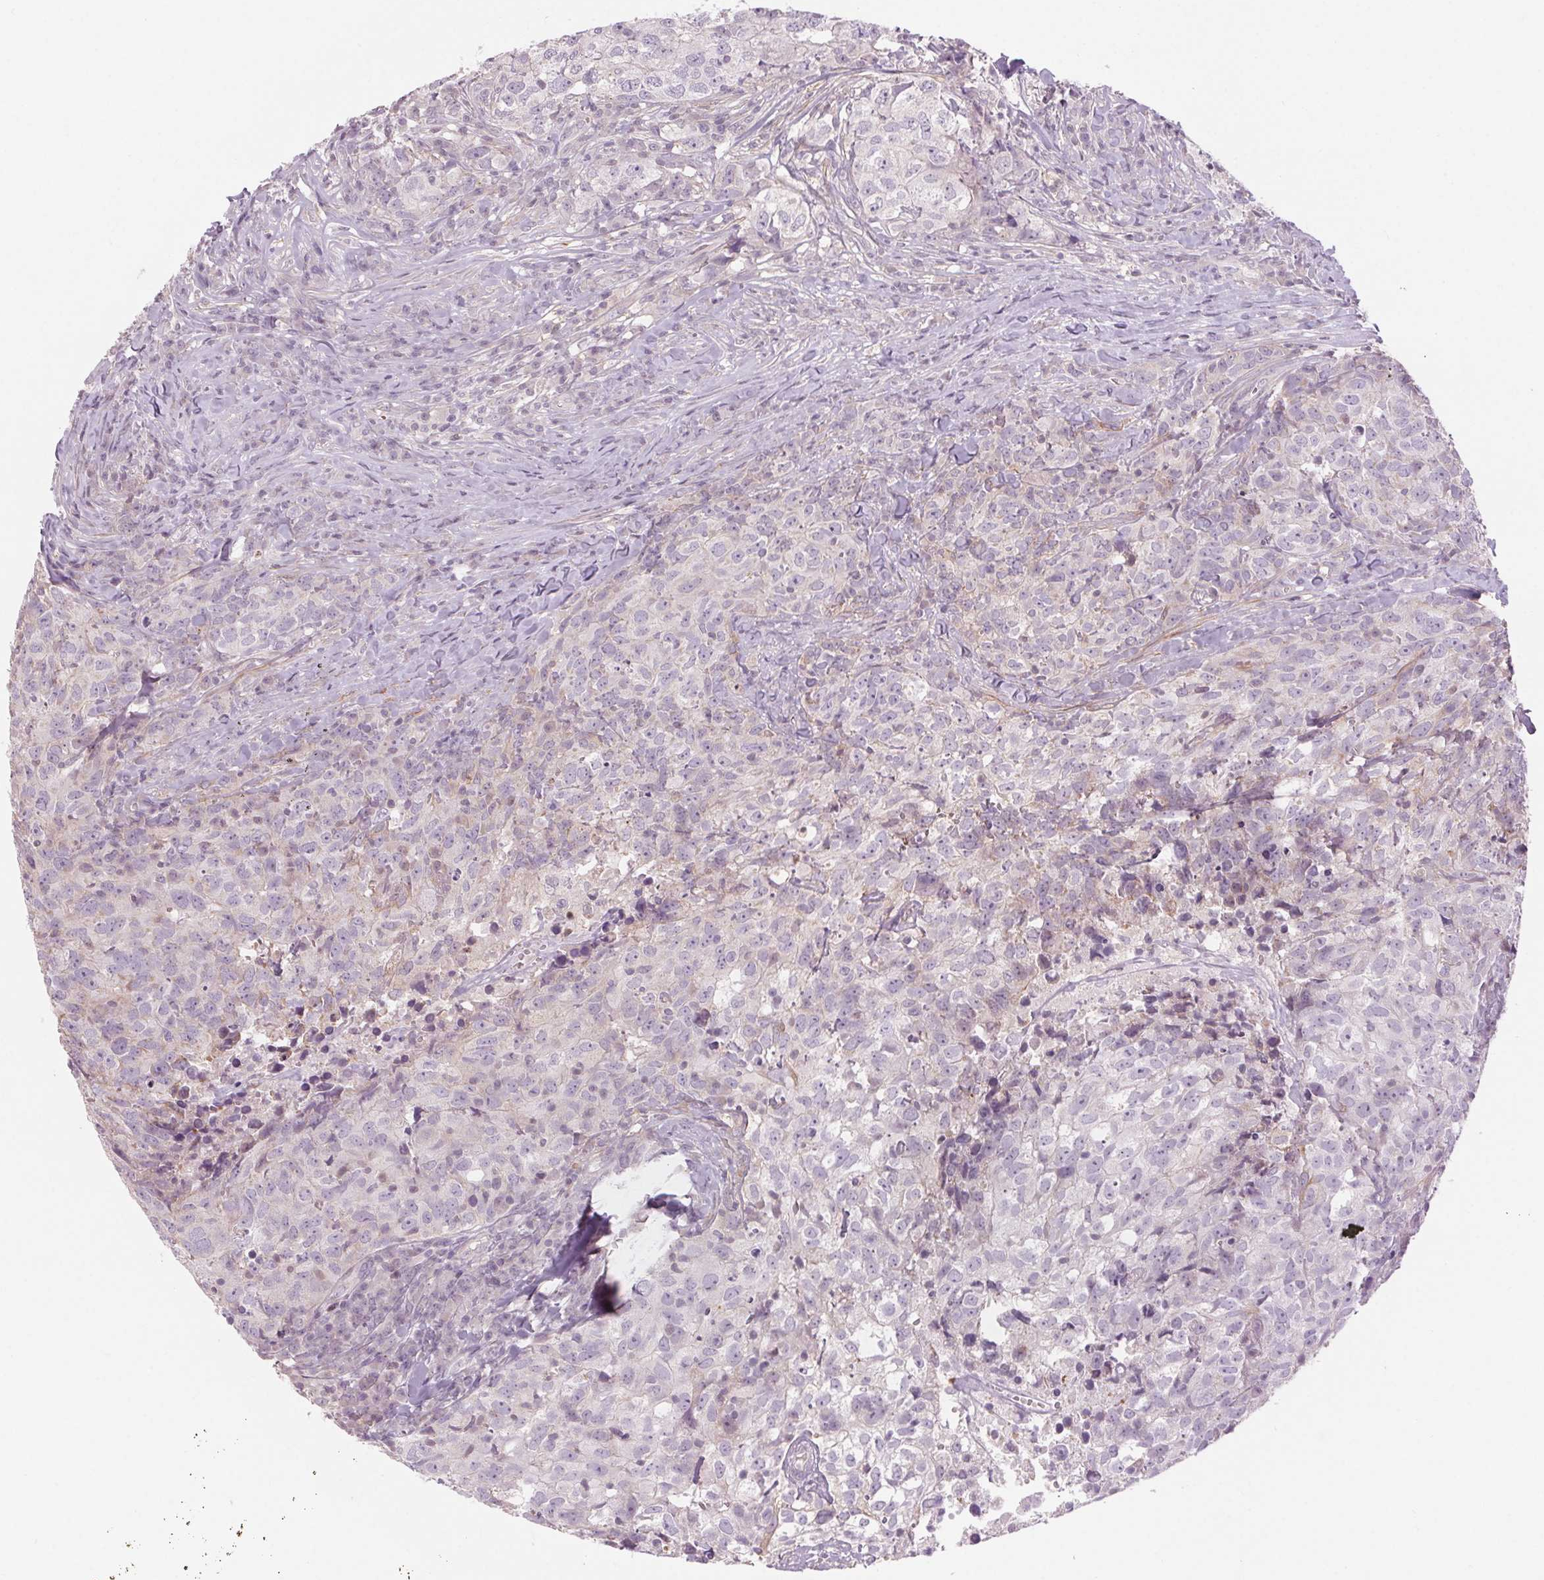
{"staining": {"intensity": "negative", "quantity": "none", "location": "none"}, "tissue": "breast cancer", "cell_type": "Tumor cells", "image_type": "cancer", "snomed": [{"axis": "morphology", "description": "Duct carcinoma"}, {"axis": "topography", "description": "Breast"}], "caption": "DAB (3,3'-diaminobenzidine) immunohistochemical staining of human breast intraductal carcinoma displays no significant expression in tumor cells.", "gene": "HHLA2", "patient": {"sex": "female", "age": 30}}